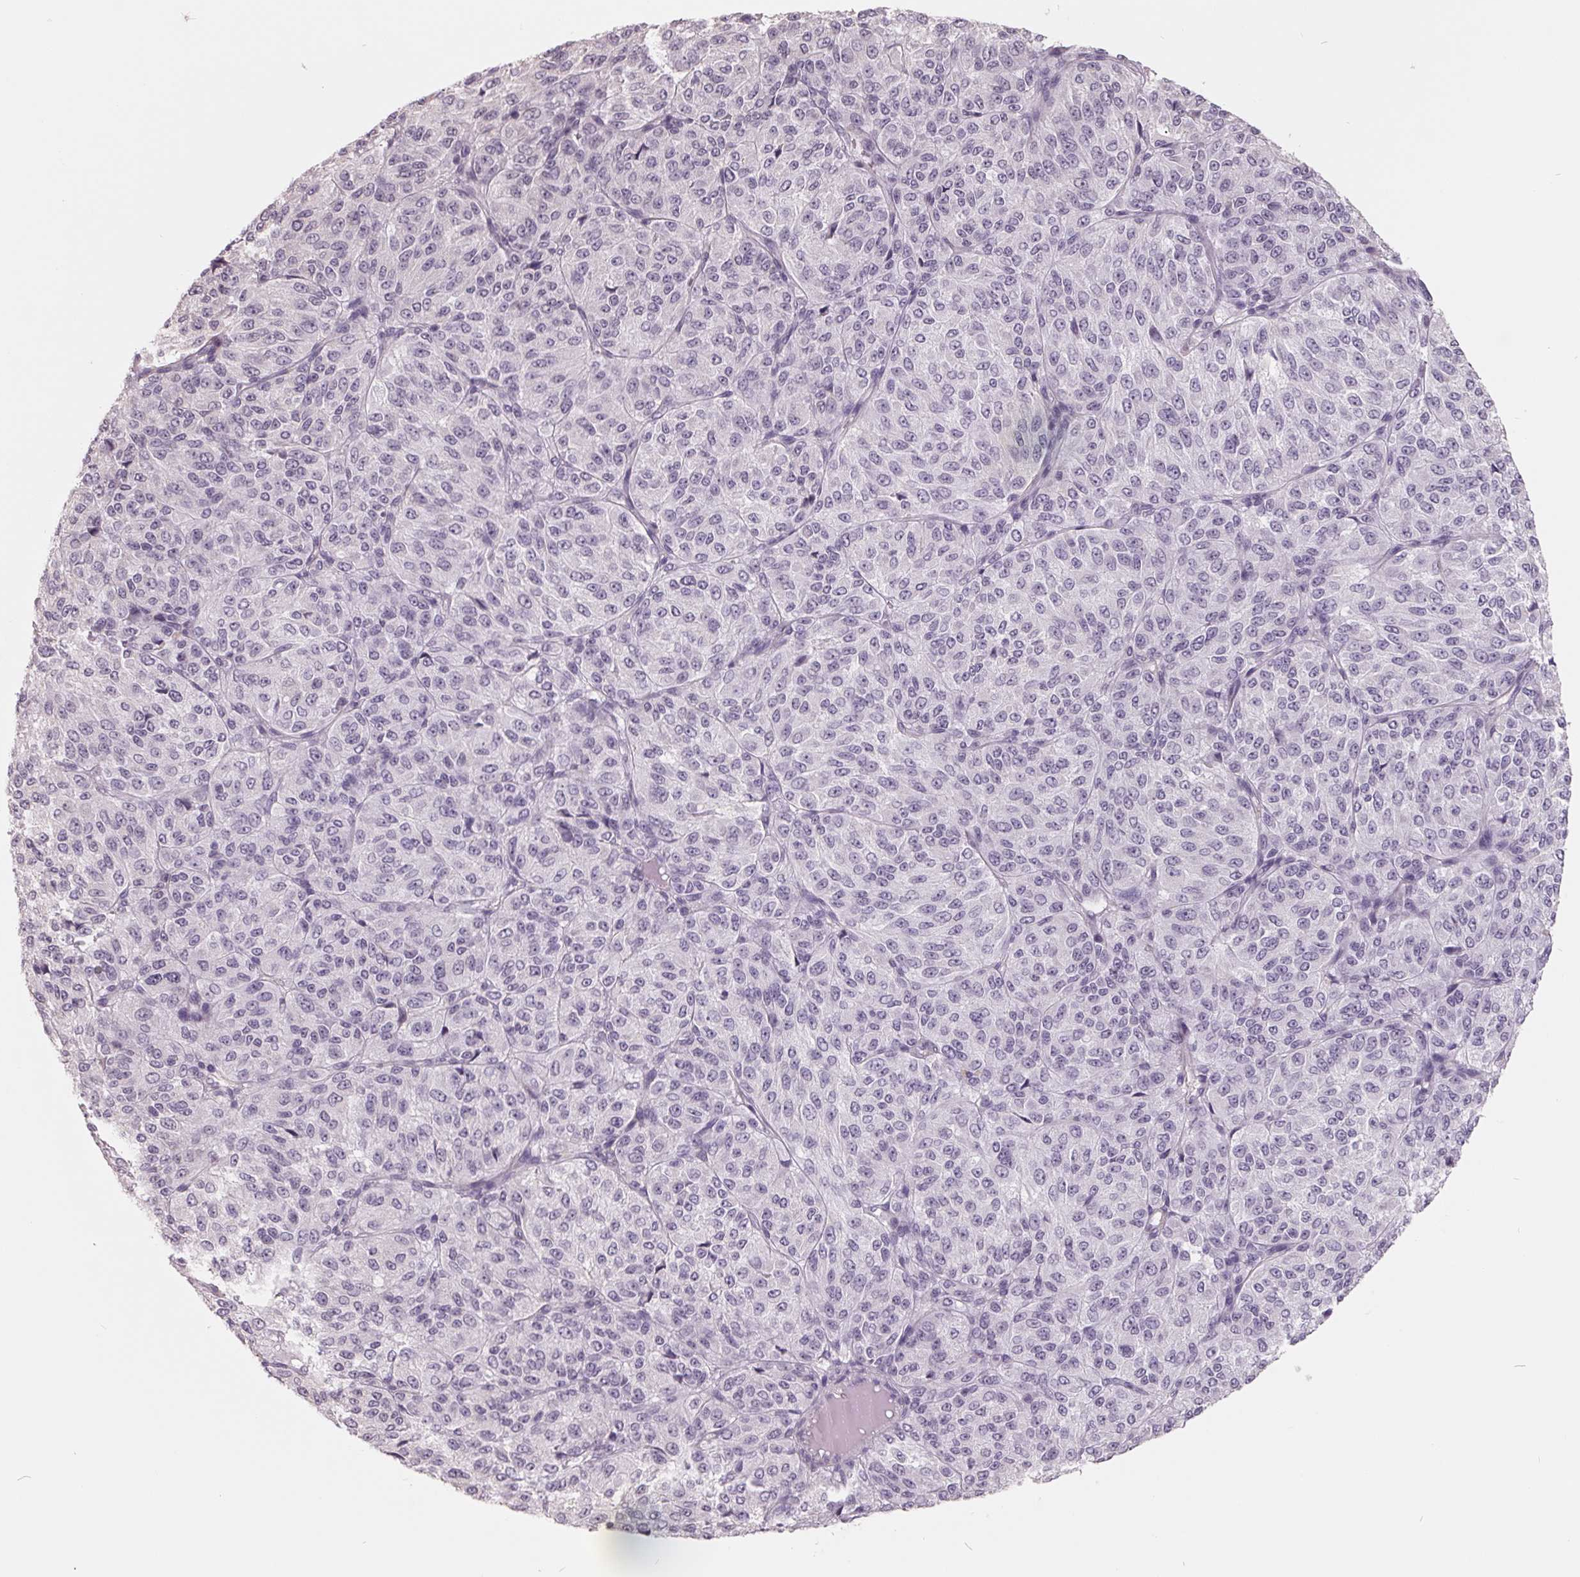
{"staining": {"intensity": "negative", "quantity": "none", "location": "none"}, "tissue": "melanoma", "cell_type": "Tumor cells", "image_type": "cancer", "snomed": [{"axis": "morphology", "description": "Malignant melanoma, Metastatic site"}, {"axis": "topography", "description": "Brain"}], "caption": "Immunohistochemical staining of malignant melanoma (metastatic site) shows no significant staining in tumor cells.", "gene": "FTCD", "patient": {"sex": "female", "age": 56}}